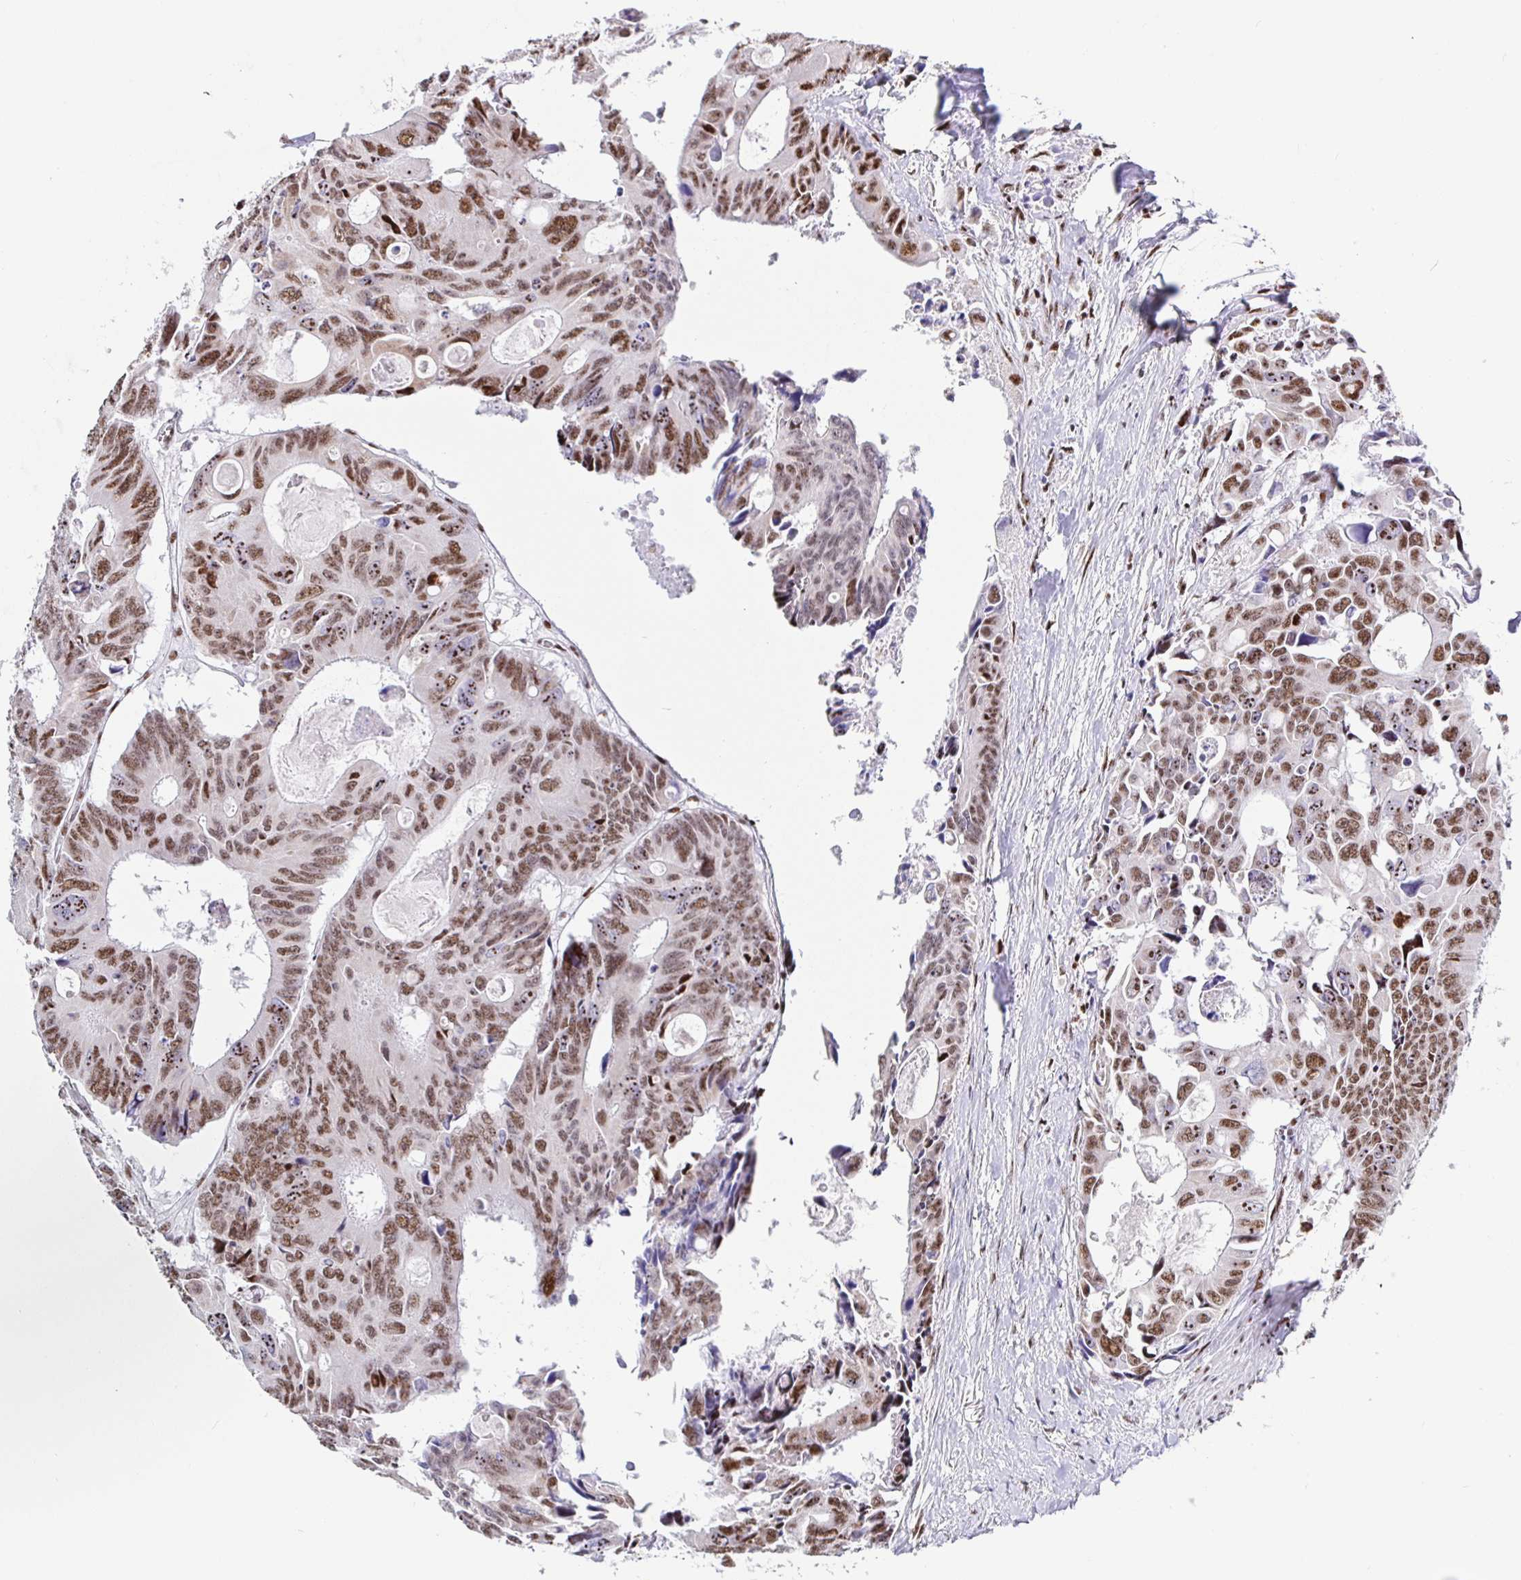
{"staining": {"intensity": "moderate", "quantity": ">75%", "location": "nuclear"}, "tissue": "colorectal cancer", "cell_type": "Tumor cells", "image_type": "cancer", "snomed": [{"axis": "morphology", "description": "Adenocarcinoma, NOS"}, {"axis": "topography", "description": "Rectum"}], "caption": "Protein staining of adenocarcinoma (colorectal) tissue reveals moderate nuclear staining in approximately >75% of tumor cells. The staining was performed using DAB, with brown indicating positive protein expression. Nuclei are stained blue with hematoxylin.", "gene": "SETD5", "patient": {"sex": "male", "age": 76}}